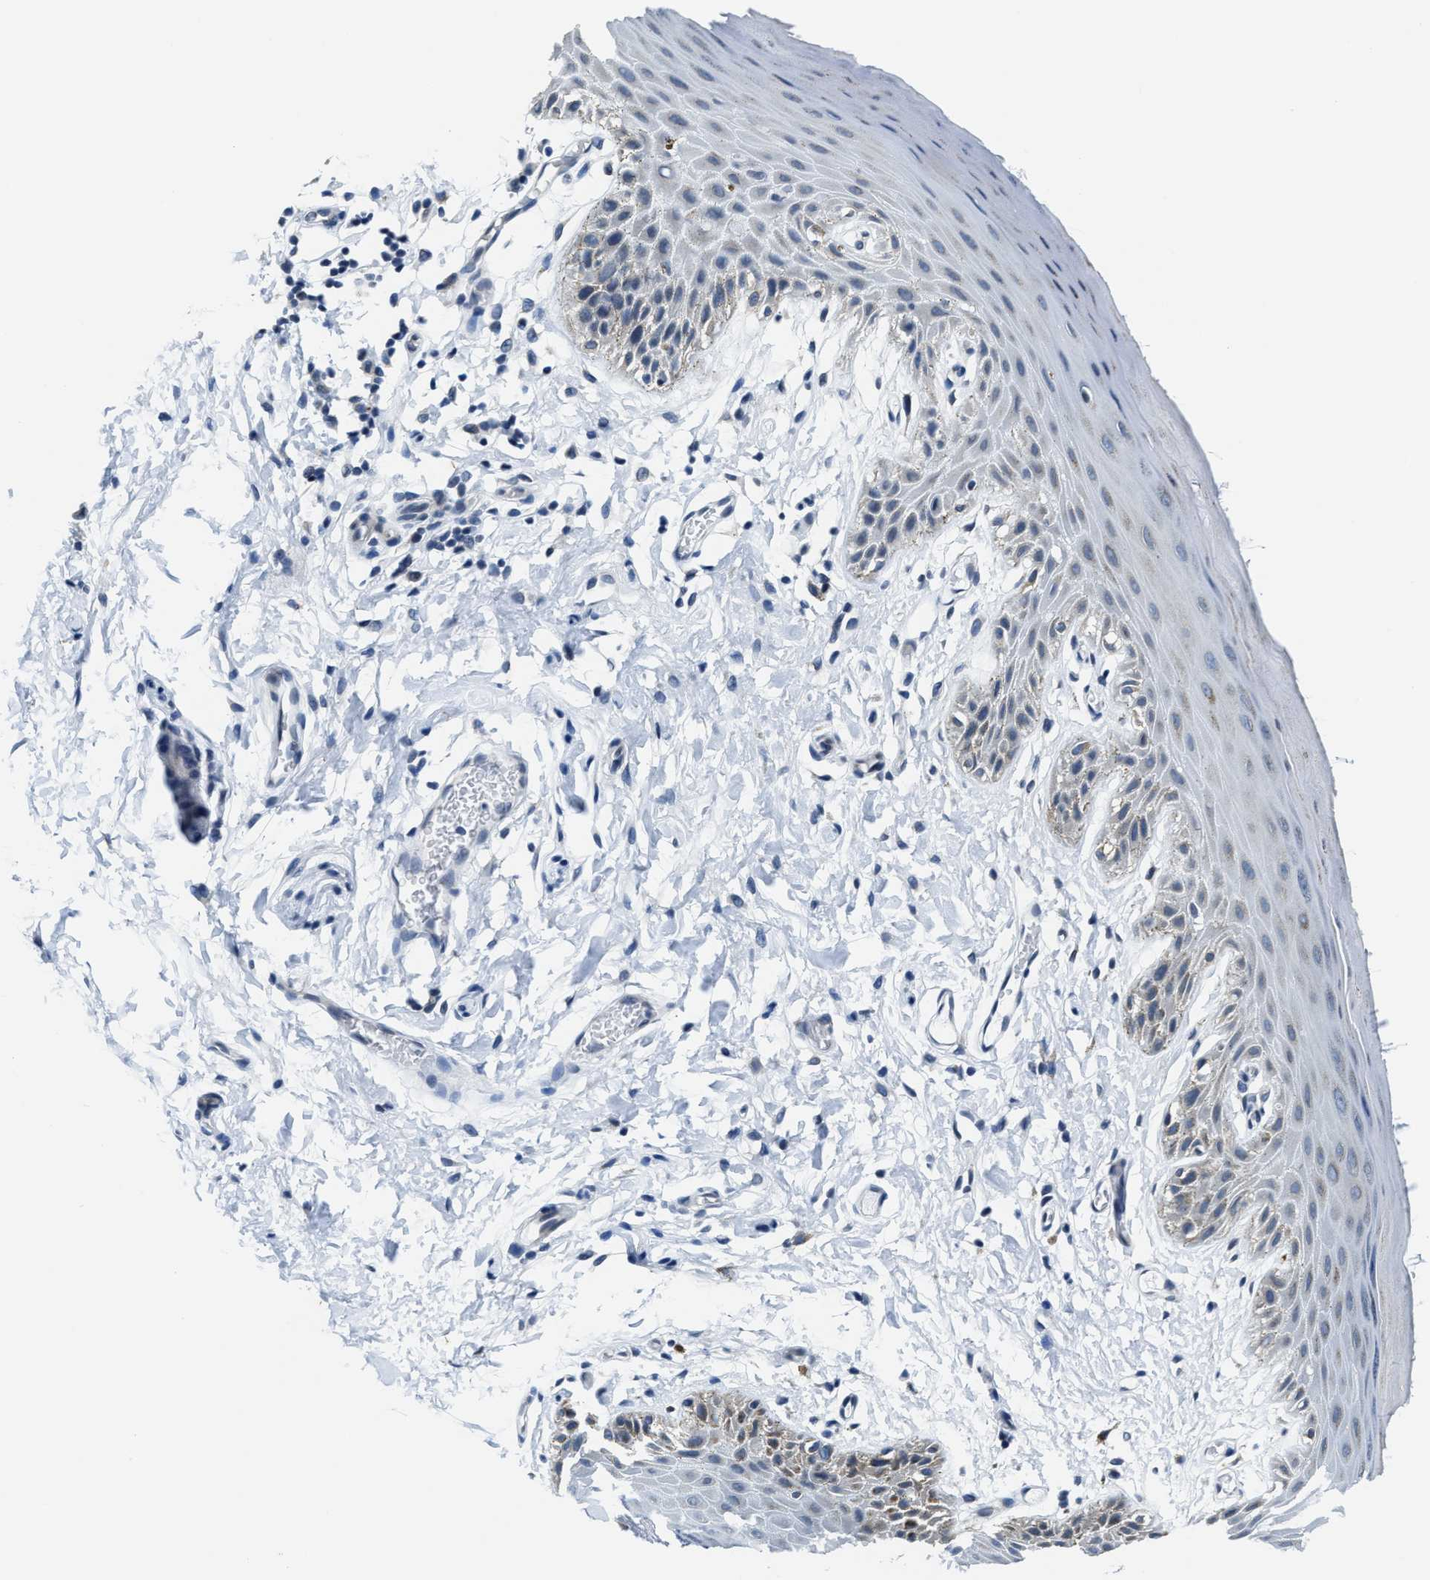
{"staining": {"intensity": "weak", "quantity": "<25%", "location": "cytoplasmic/membranous"}, "tissue": "skin", "cell_type": "Epidermal cells", "image_type": "normal", "snomed": [{"axis": "morphology", "description": "Normal tissue, NOS"}, {"axis": "topography", "description": "Anal"}], "caption": "DAB immunohistochemical staining of normal human skin demonstrates no significant positivity in epidermal cells.", "gene": "ASZ1", "patient": {"sex": "male", "age": 44}}